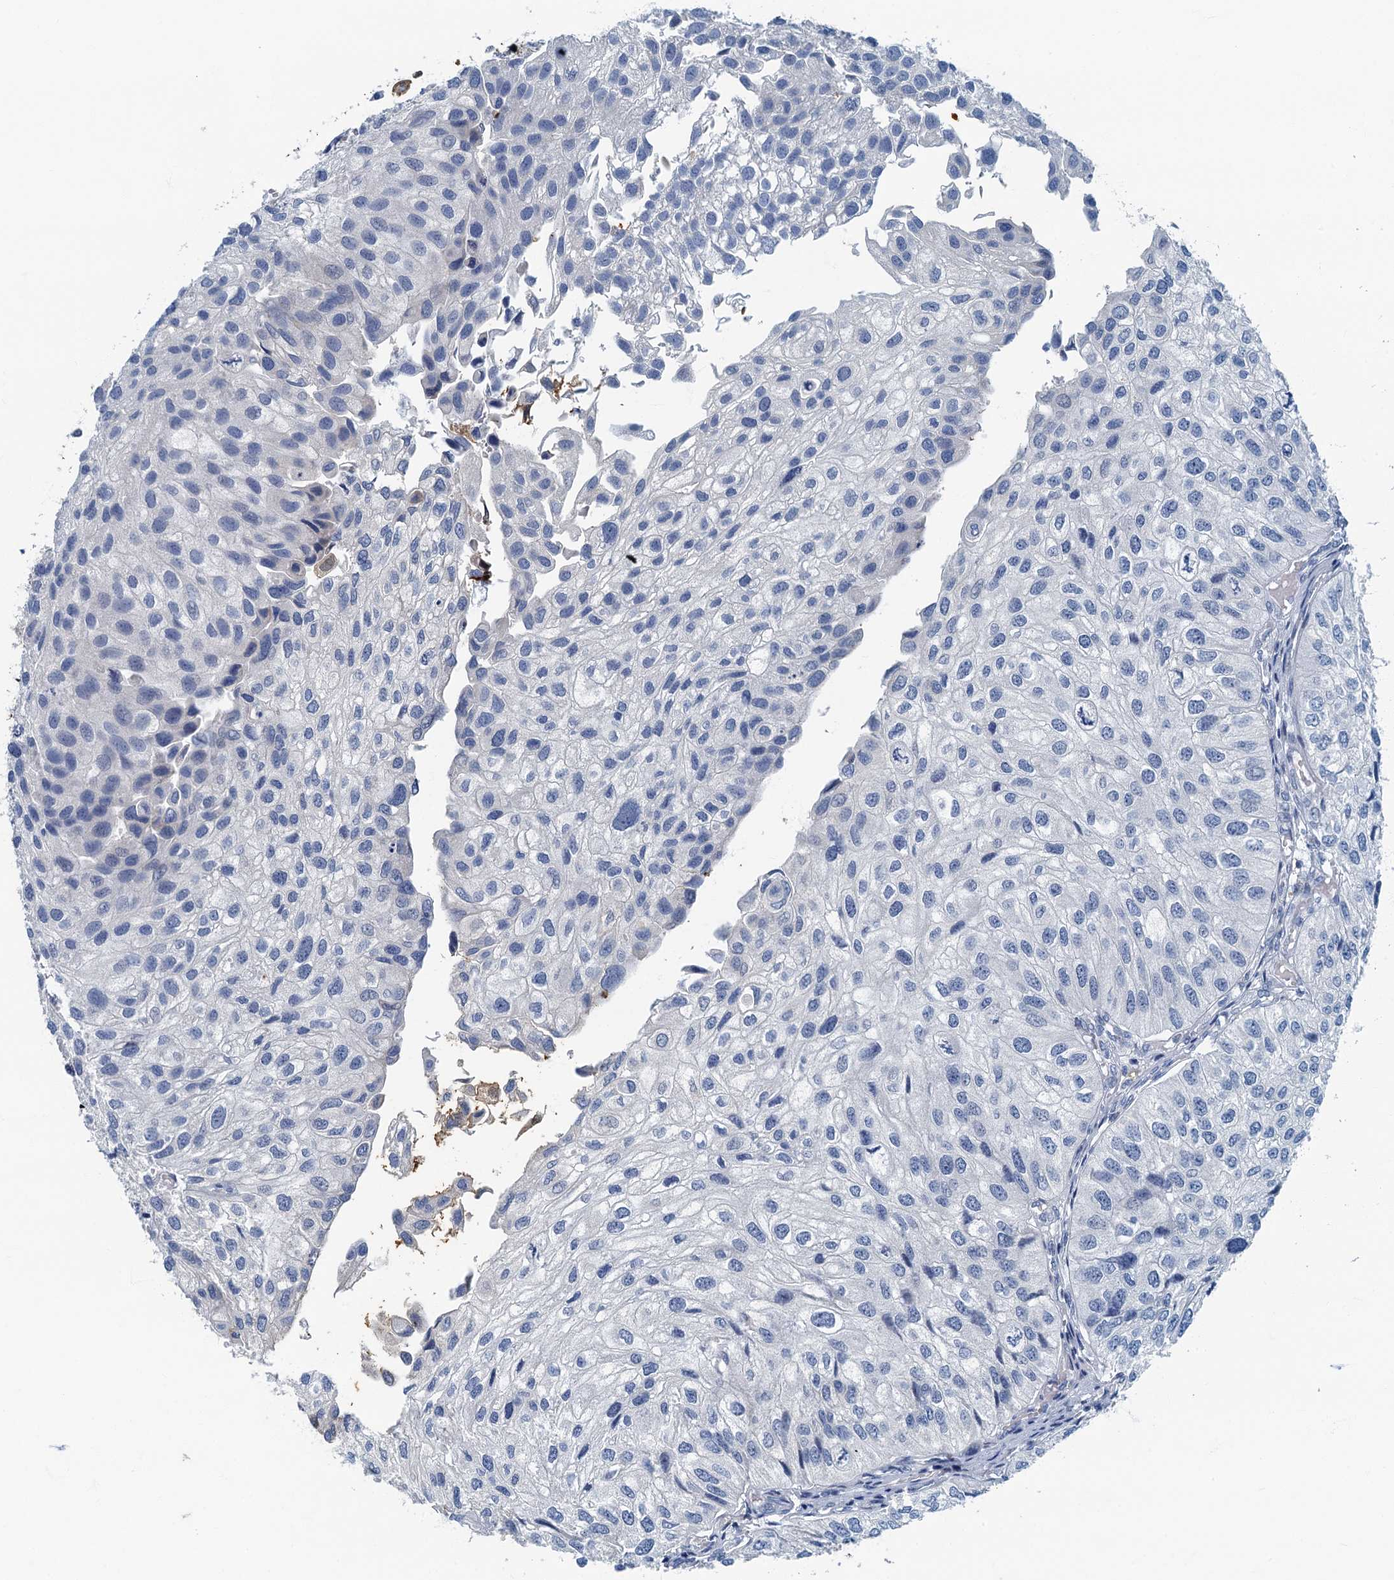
{"staining": {"intensity": "negative", "quantity": "none", "location": "none"}, "tissue": "urothelial cancer", "cell_type": "Tumor cells", "image_type": "cancer", "snomed": [{"axis": "morphology", "description": "Urothelial carcinoma, Low grade"}, {"axis": "topography", "description": "Urinary bladder"}], "caption": "Image shows no protein staining in tumor cells of urothelial carcinoma (low-grade) tissue. (DAB IHC, high magnification).", "gene": "ANKDD1A", "patient": {"sex": "female", "age": 89}}